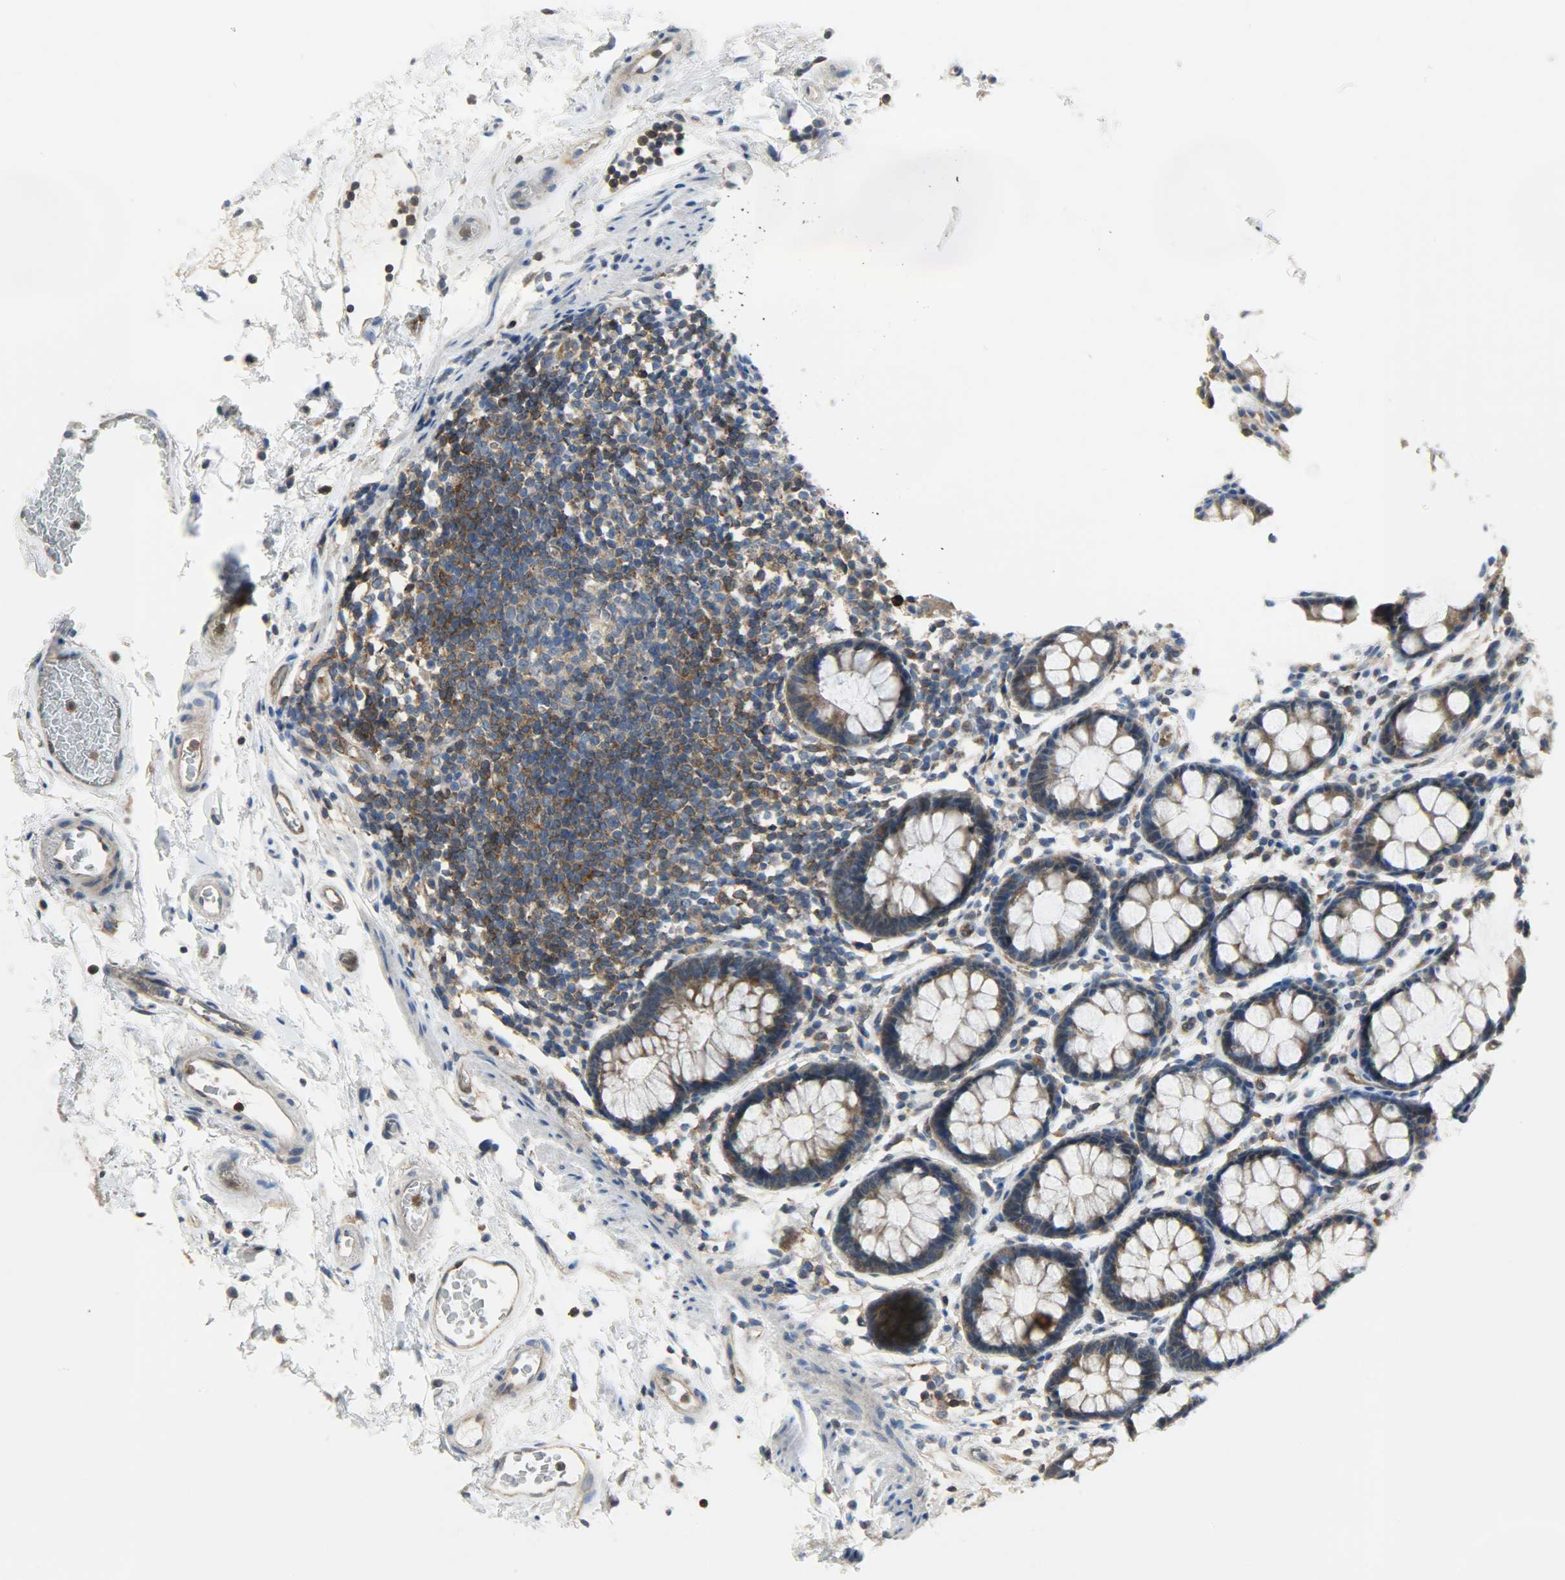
{"staining": {"intensity": "moderate", "quantity": ">75%", "location": "cytoplasmic/membranous"}, "tissue": "rectum", "cell_type": "Glandular cells", "image_type": "normal", "snomed": [{"axis": "morphology", "description": "Normal tissue, NOS"}, {"axis": "topography", "description": "Rectum"}], "caption": "This photomicrograph exhibits immunohistochemistry (IHC) staining of benign human rectum, with medium moderate cytoplasmic/membranous positivity in about >75% of glandular cells.", "gene": "TRIM21", "patient": {"sex": "male", "age": 92}}